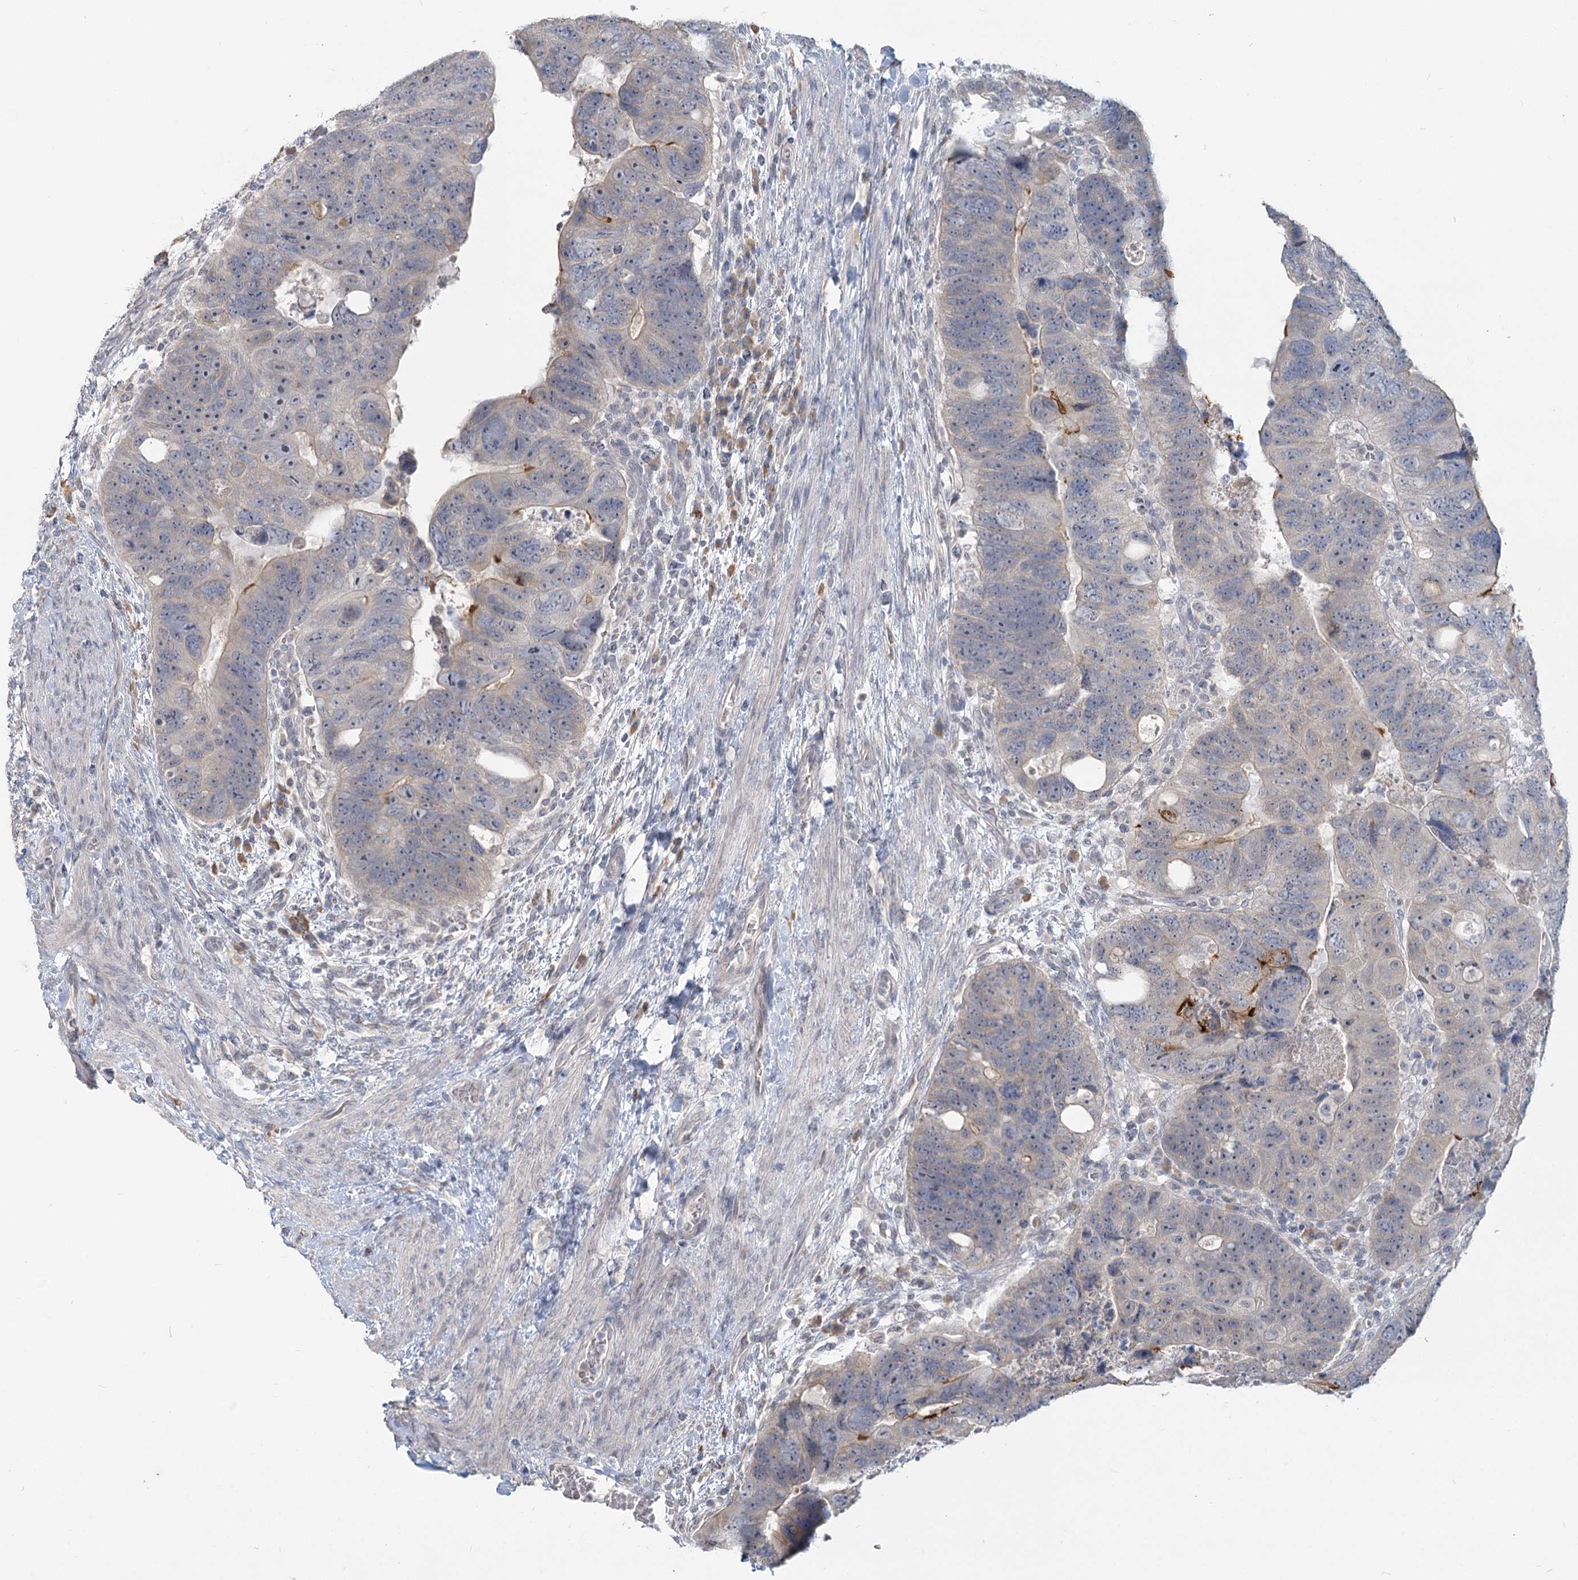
{"staining": {"intensity": "strong", "quantity": "<25%", "location": "cytoplasmic/membranous"}, "tissue": "colorectal cancer", "cell_type": "Tumor cells", "image_type": "cancer", "snomed": [{"axis": "morphology", "description": "Adenocarcinoma, NOS"}, {"axis": "topography", "description": "Rectum"}], "caption": "This photomicrograph exhibits immunohistochemistry (IHC) staining of colorectal adenocarcinoma, with medium strong cytoplasmic/membranous expression in about <25% of tumor cells.", "gene": "SLC9A3", "patient": {"sex": "male", "age": 59}}